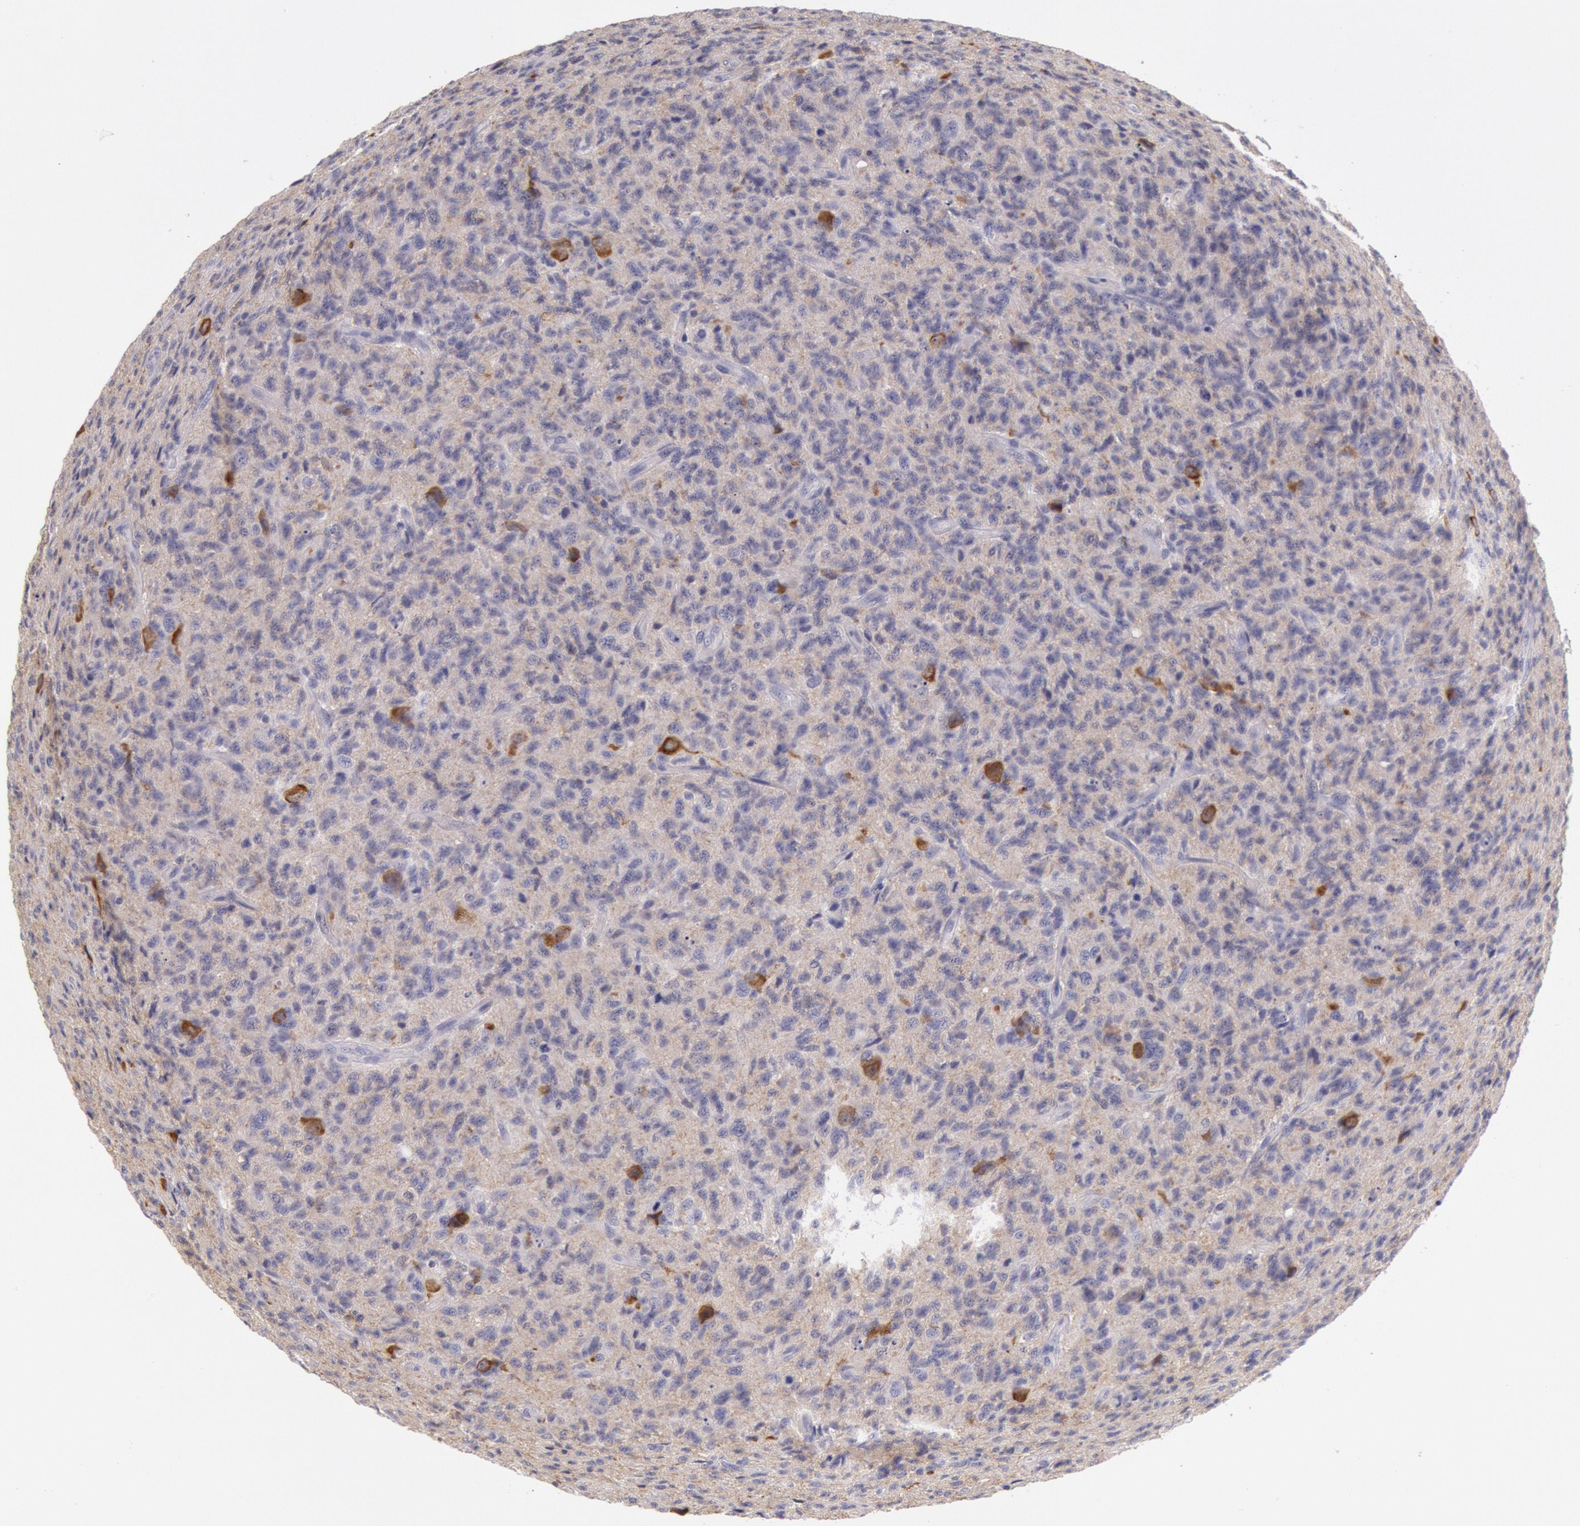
{"staining": {"intensity": "weak", "quantity": "25%-75%", "location": "cytoplasmic/membranous"}, "tissue": "glioma", "cell_type": "Tumor cells", "image_type": "cancer", "snomed": [{"axis": "morphology", "description": "Glioma, malignant, High grade"}, {"axis": "topography", "description": "Brain"}], "caption": "Human high-grade glioma (malignant) stained for a protein (brown) demonstrates weak cytoplasmic/membranous positive positivity in approximately 25%-75% of tumor cells.", "gene": "MYO5A", "patient": {"sex": "male", "age": 36}}